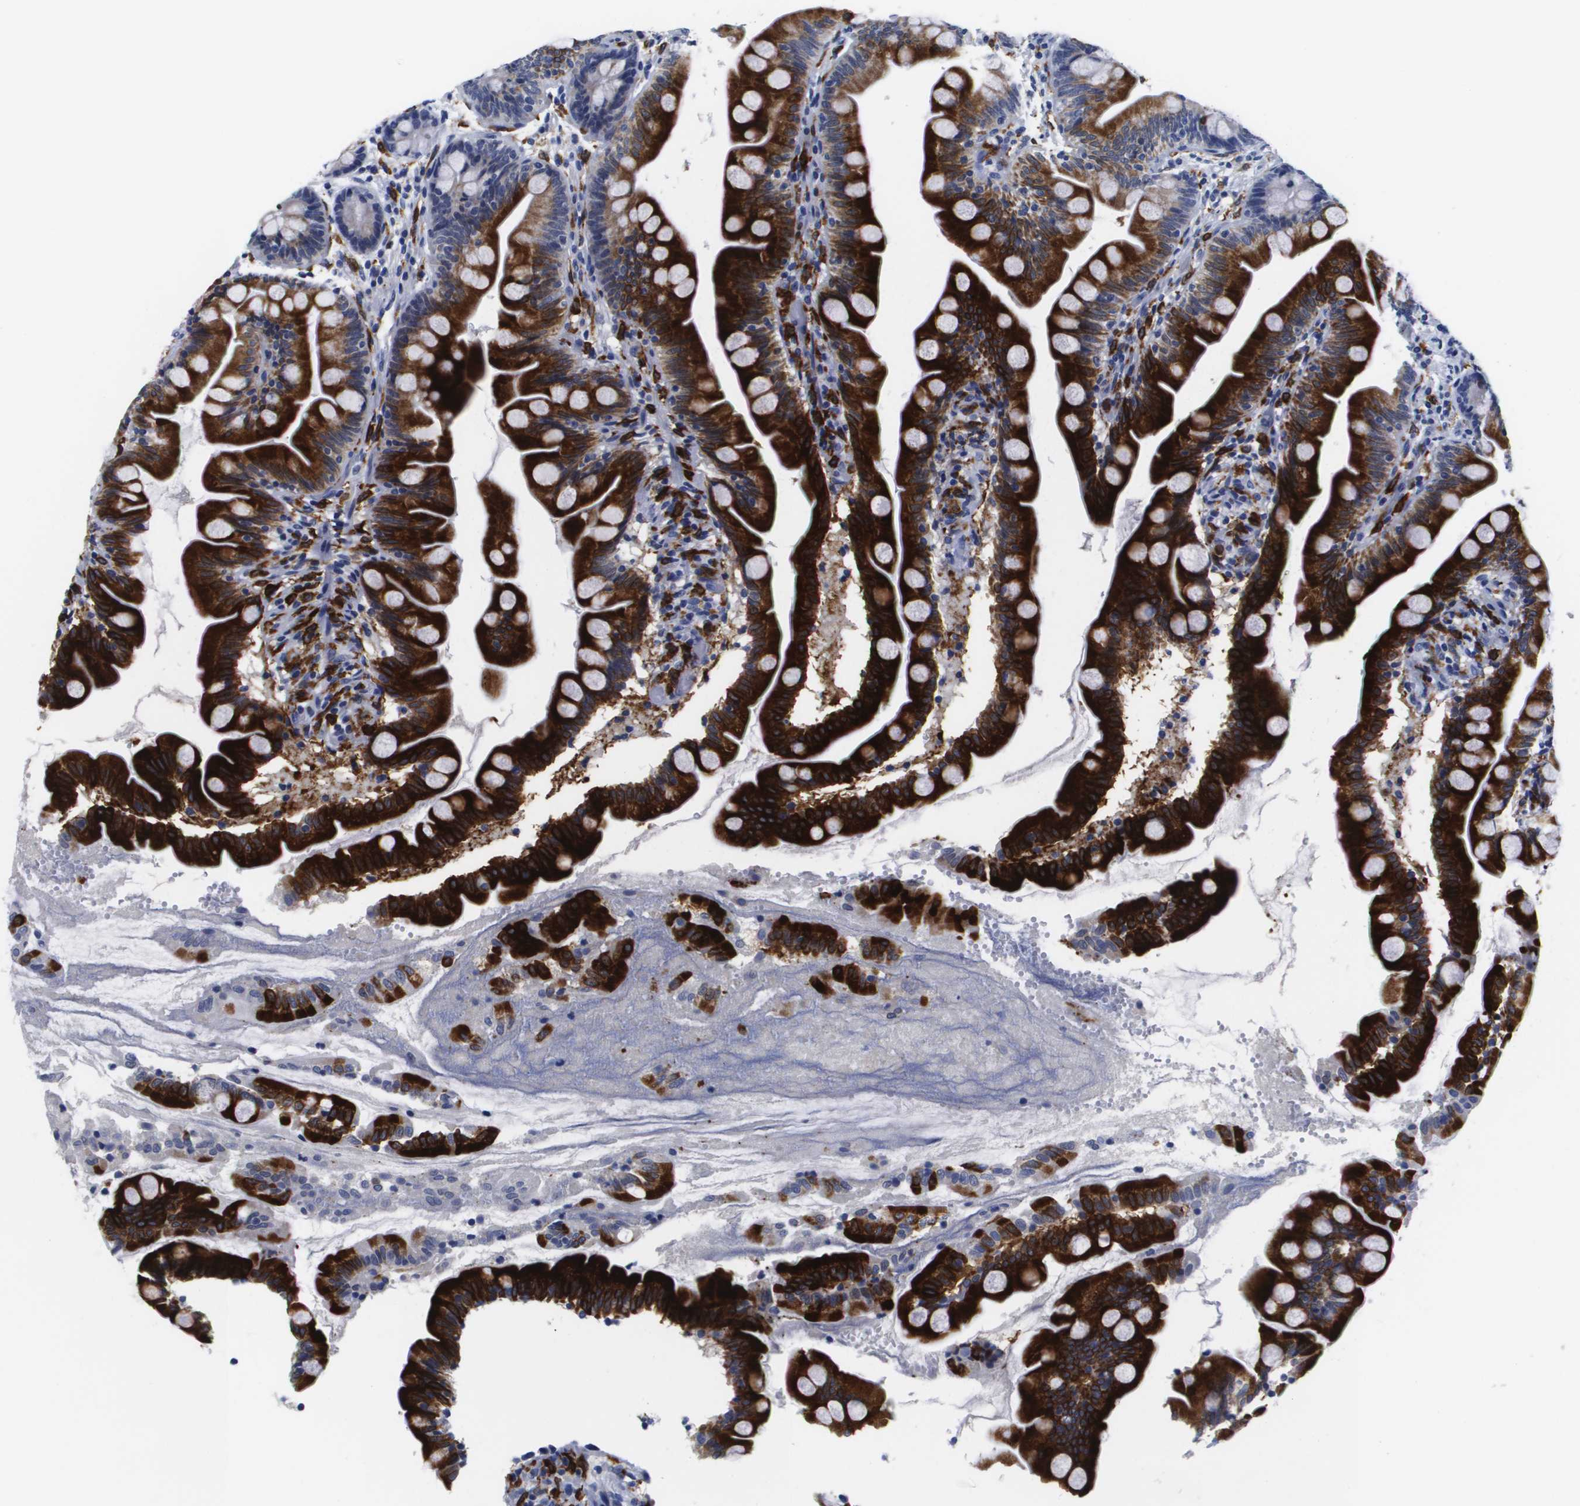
{"staining": {"intensity": "strong", "quantity": ">75%", "location": "cytoplasmic/membranous"}, "tissue": "small intestine", "cell_type": "Glandular cells", "image_type": "normal", "snomed": [{"axis": "morphology", "description": "Normal tissue, NOS"}, {"axis": "topography", "description": "Small intestine"}], "caption": "IHC micrograph of benign small intestine: human small intestine stained using immunohistochemistry shows high levels of strong protein expression localized specifically in the cytoplasmic/membranous of glandular cells, appearing as a cytoplasmic/membranous brown color.", "gene": "HMOX1", "patient": {"sex": "female", "age": 56}}